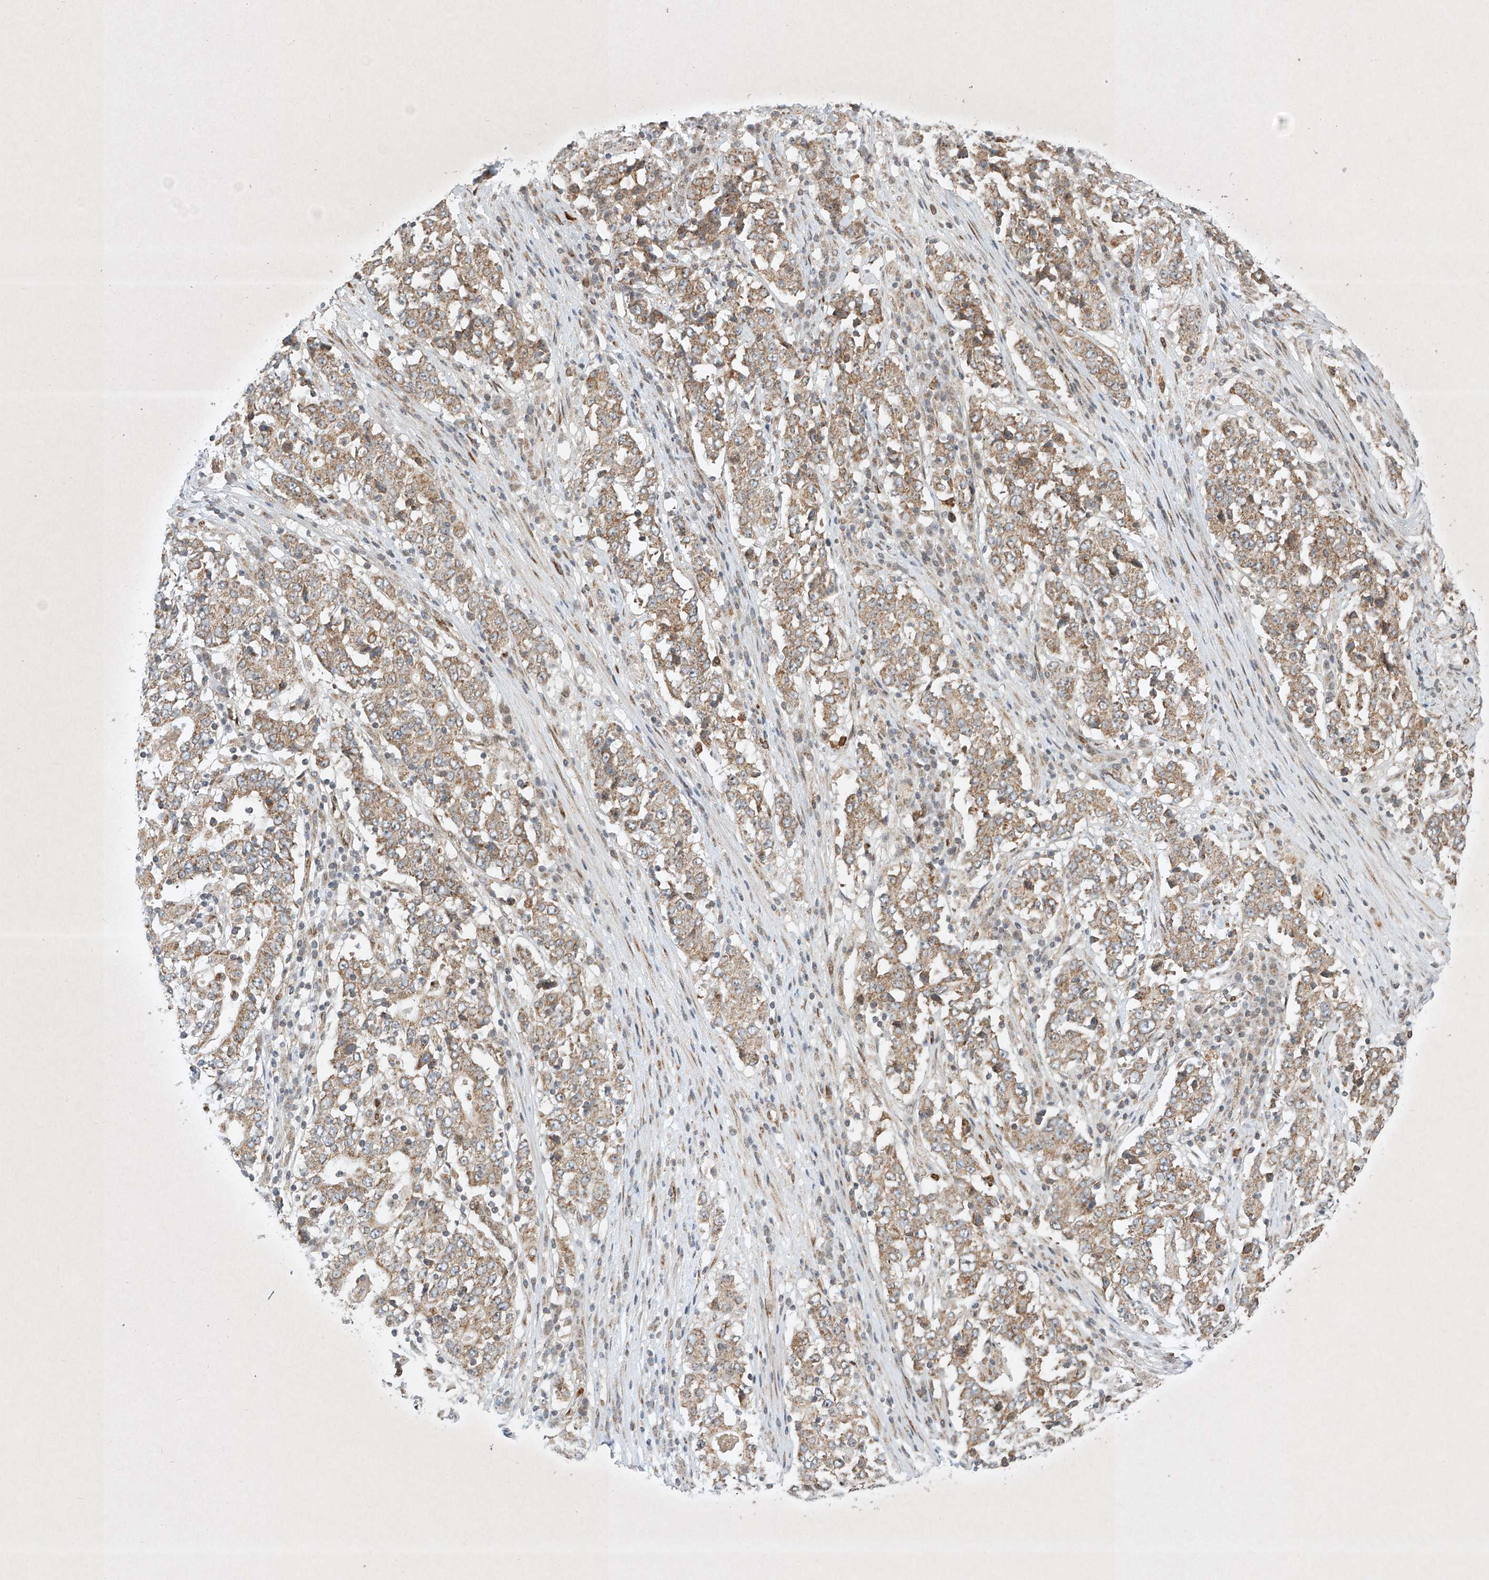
{"staining": {"intensity": "weak", "quantity": ">75%", "location": "cytoplasmic/membranous"}, "tissue": "stomach cancer", "cell_type": "Tumor cells", "image_type": "cancer", "snomed": [{"axis": "morphology", "description": "Adenocarcinoma, NOS"}, {"axis": "topography", "description": "Stomach"}], "caption": "Stomach cancer stained with IHC displays weak cytoplasmic/membranous expression in approximately >75% of tumor cells.", "gene": "EPG5", "patient": {"sex": "male", "age": 59}}